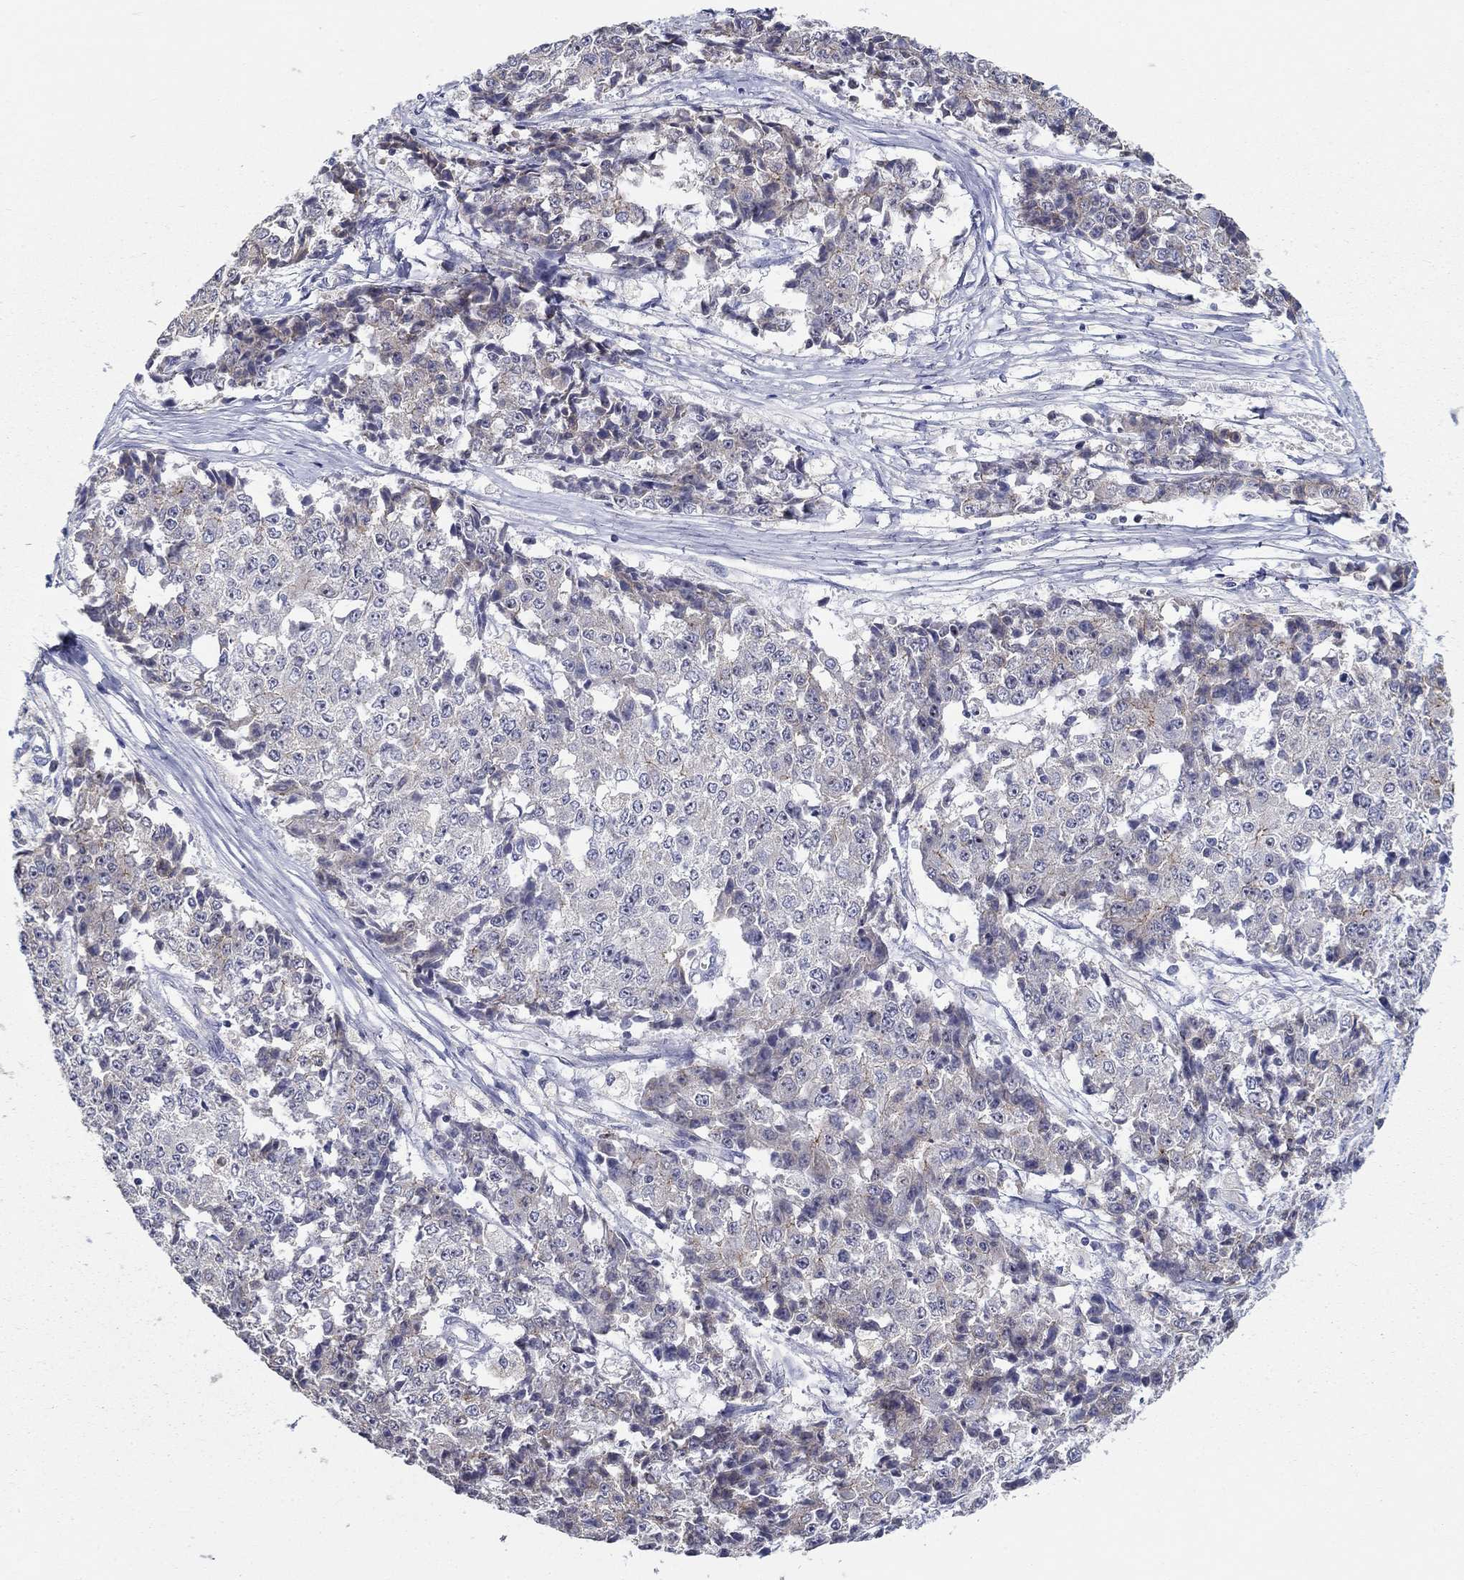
{"staining": {"intensity": "negative", "quantity": "none", "location": "none"}, "tissue": "ovarian cancer", "cell_type": "Tumor cells", "image_type": "cancer", "snomed": [{"axis": "morphology", "description": "Carcinoma, endometroid"}, {"axis": "topography", "description": "Ovary"}], "caption": "DAB (3,3'-diaminobenzidine) immunohistochemical staining of human ovarian cancer (endometroid carcinoma) shows no significant positivity in tumor cells. (Brightfield microscopy of DAB immunohistochemistry at high magnification).", "gene": "QRFPR", "patient": {"sex": "female", "age": 42}}